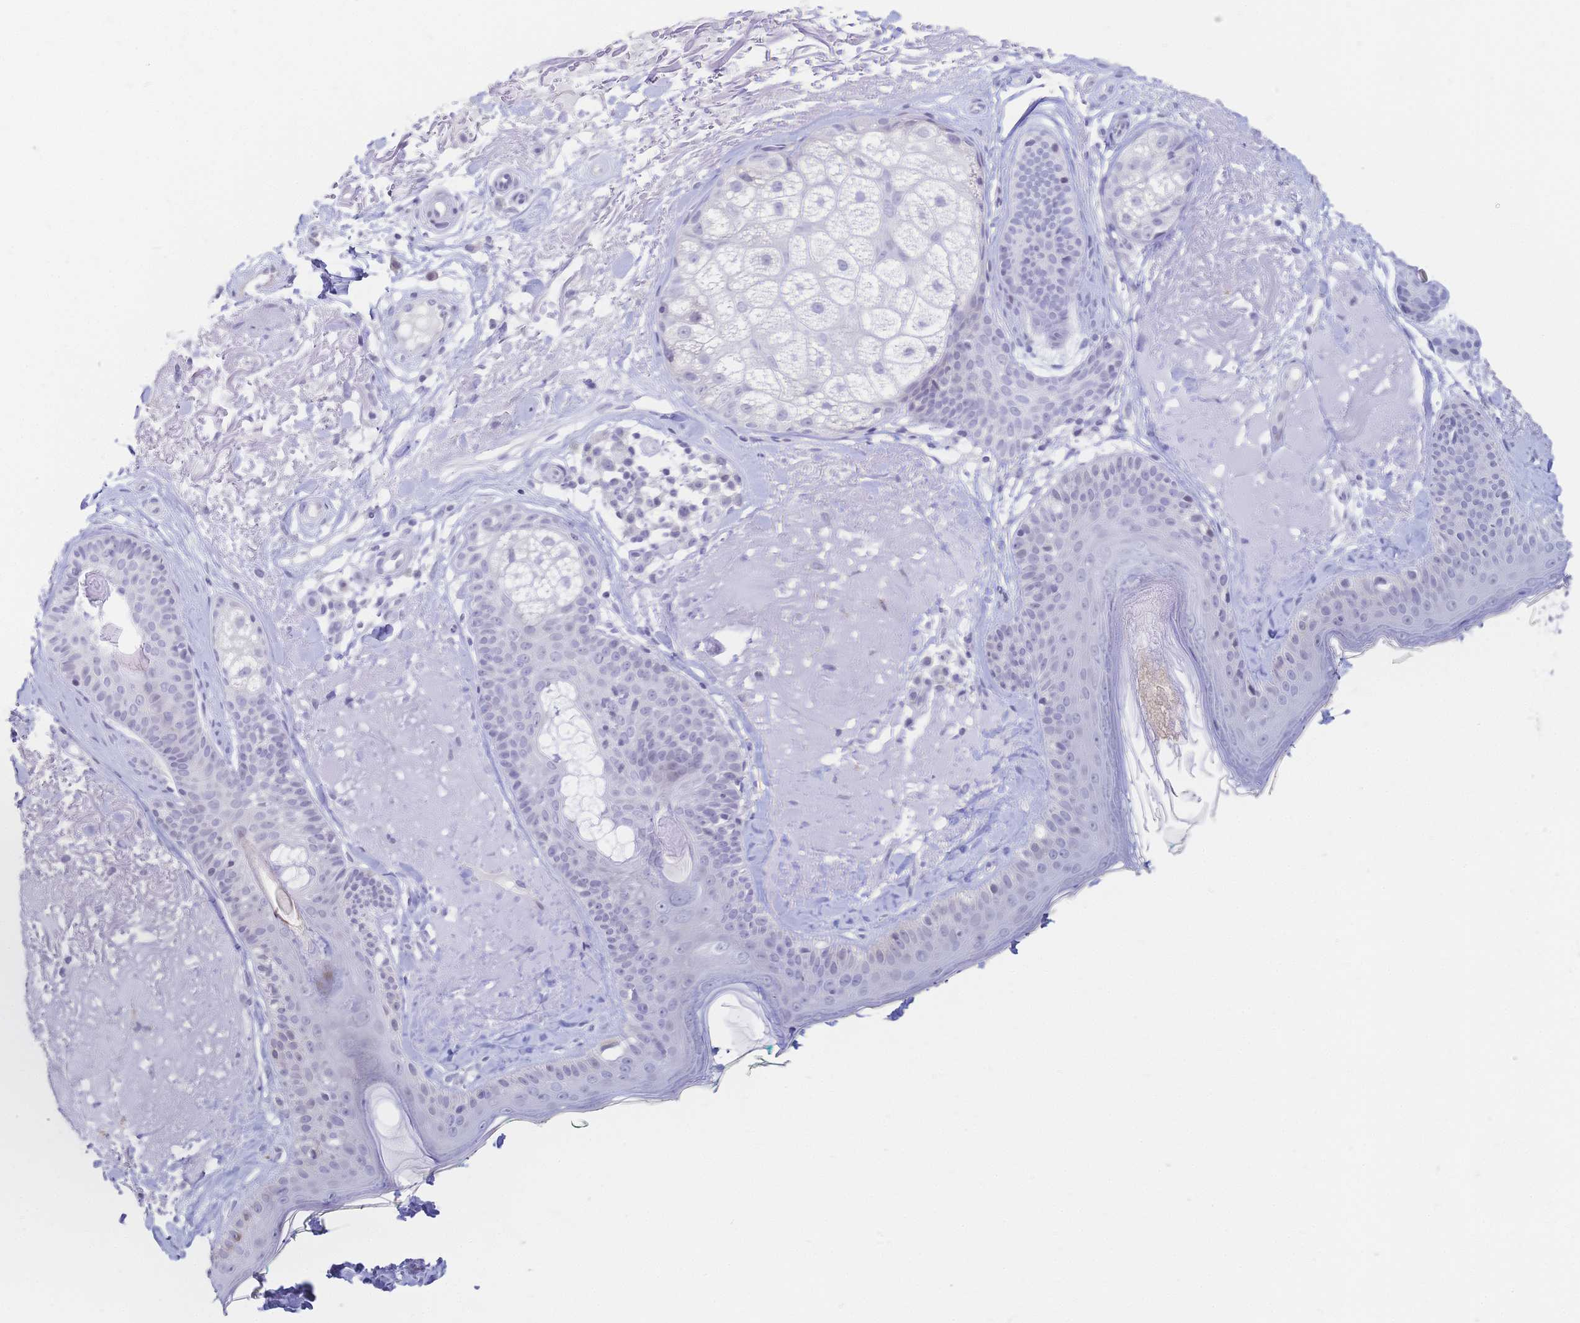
{"staining": {"intensity": "negative", "quantity": "none", "location": "none"}, "tissue": "skin", "cell_type": "Fibroblasts", "image_type": "normal", "snomed": [{"axis": "morphology", "description": "Normal tissue, NOS"}, {"axis": "topography", "description": "Skin"}], "caption": "DAB (3,3'-diaminobenzidine) immunohistochemical staining of unremarkable human skin shows no significant staining in fibroblasts.", "gene": "CR2", "patient": {"sex": "male", "age": 73}}